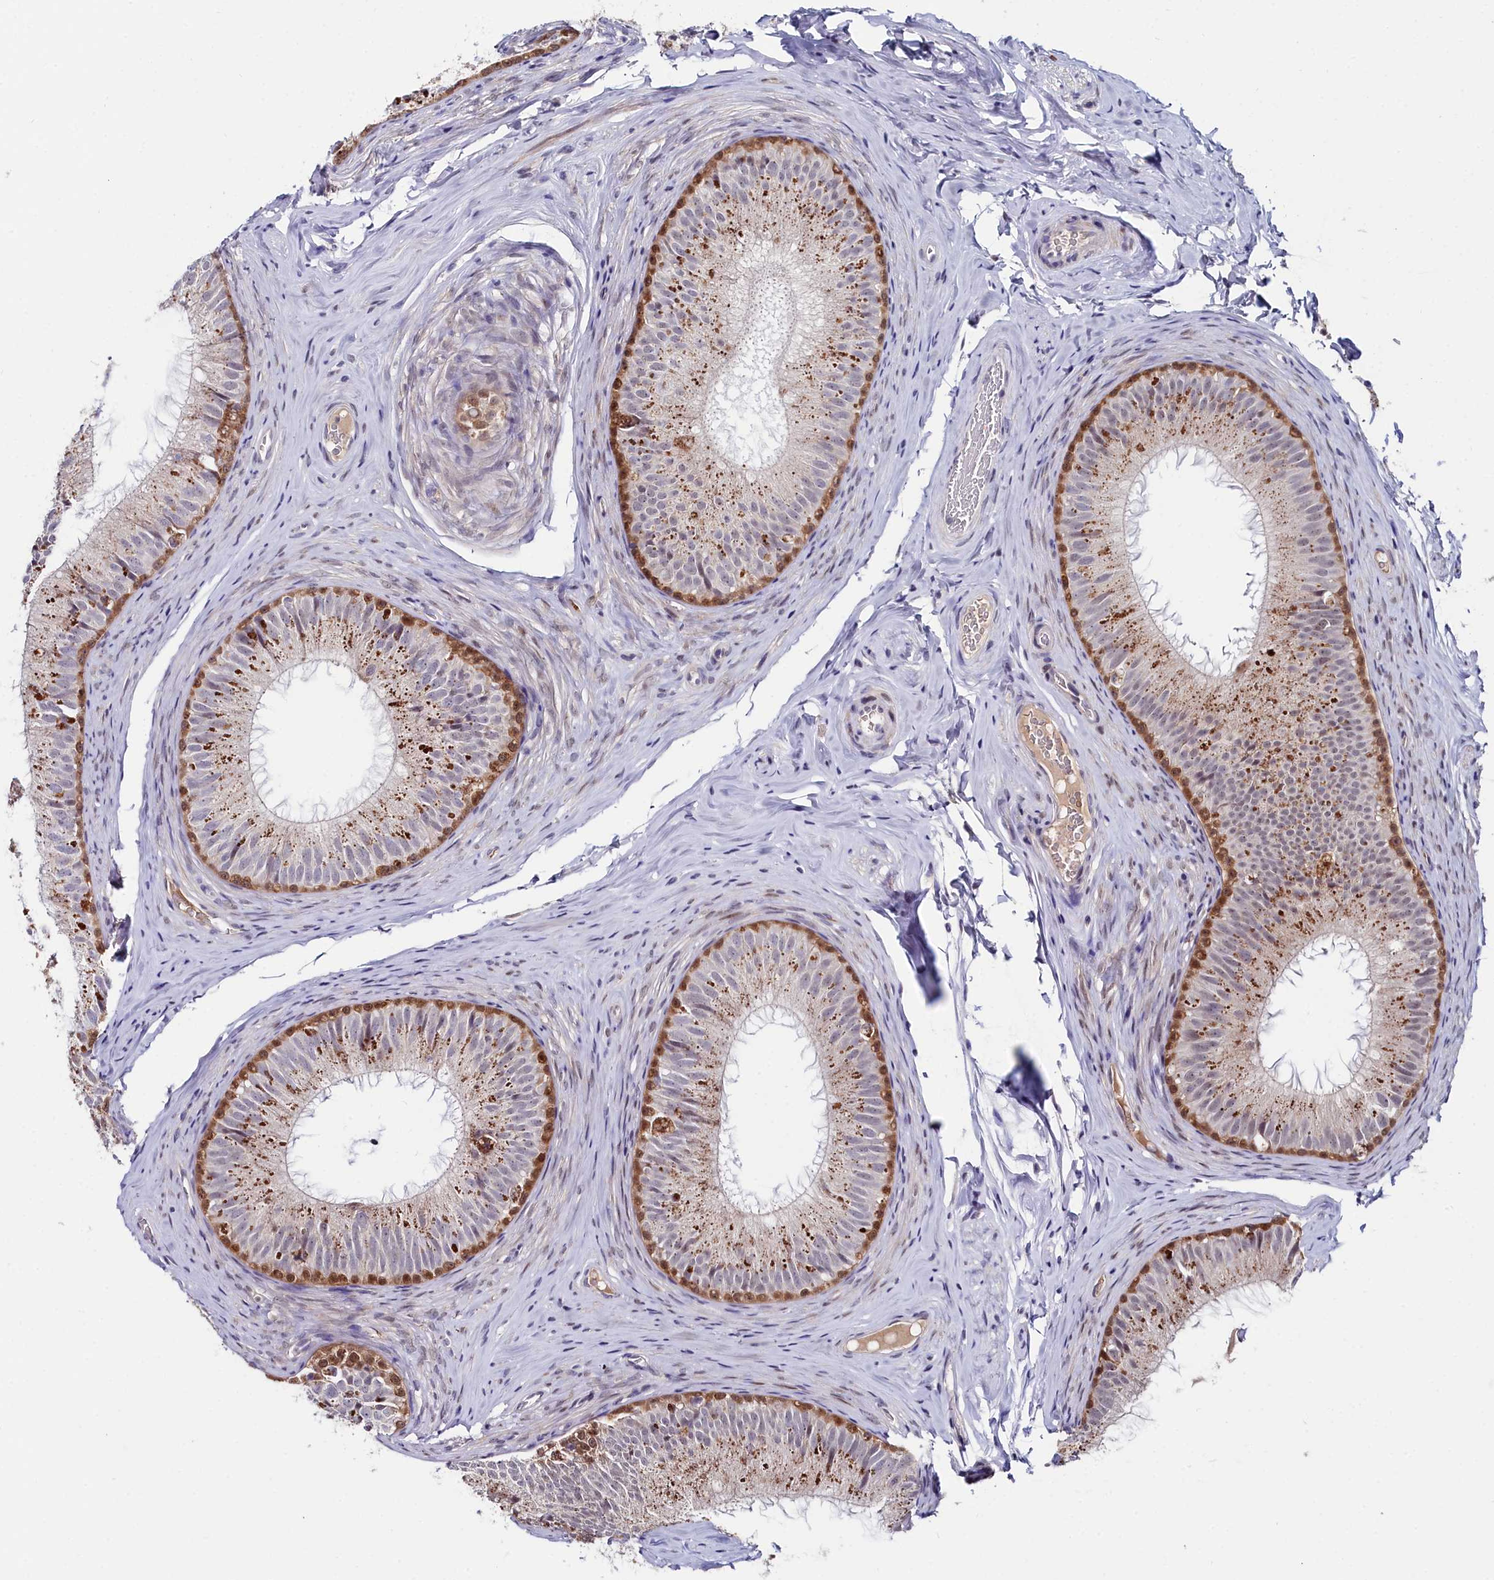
{"staining": {"intensity": "strong", "quantity": "<25%", "location": "cytoplasmic/membranous,nuclear"}, "tissue": "epididymis", "cell_type": "Glandular cells", "image_type": "normal", "snomed": [{"axis": "morphology", "description": "Normal tissue, NOS"}, {"axis": "topography", "description": "Epididymis"}], "caption": "The immunohistochemical stain shows strong cytoplasmic/membranous,nuclear staining in glandular cells of benign epididymis.", "gene": "KCTD18", "patient": {"sex": "male", "age": 34}}